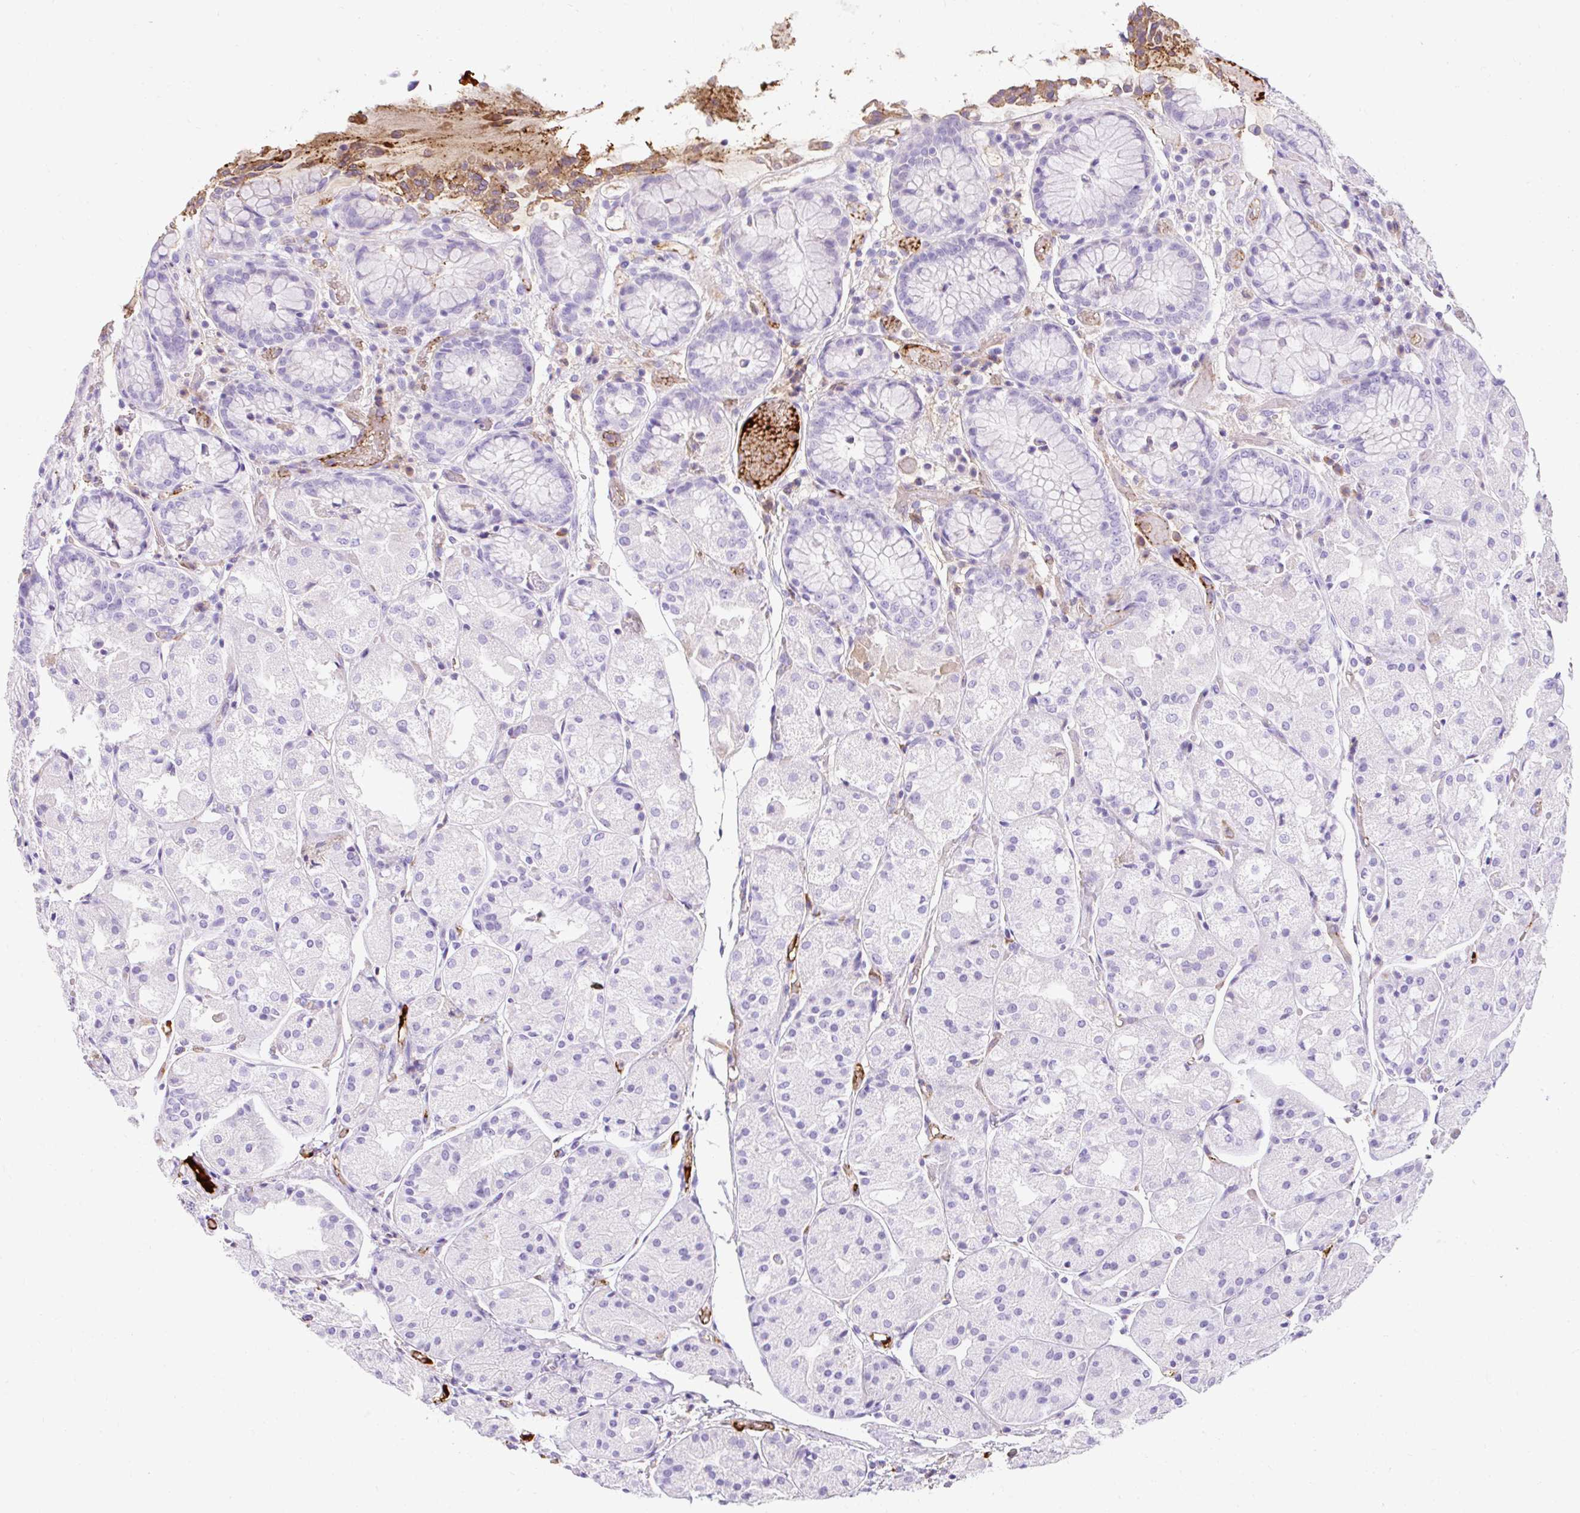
{"staining": {"intensity": "weak", "quantity": "<25%", "location": "cytoplasmic/membranous"}, "tissue": "stomach", "cell_type": "Glandular cells", "image_type": "normal", "snomed": [{"axis": "morphology", "description": "Normal tissue, NOS"}, {"axis": "topography", "description": "Stomach, upper"}], "caption": "DAB immunohistochemical staining of normal human stomach demonstrates no significant positivity in glandular cells.", "gene": "APOC2", "patient": {"sex": "male", "age": 72}}